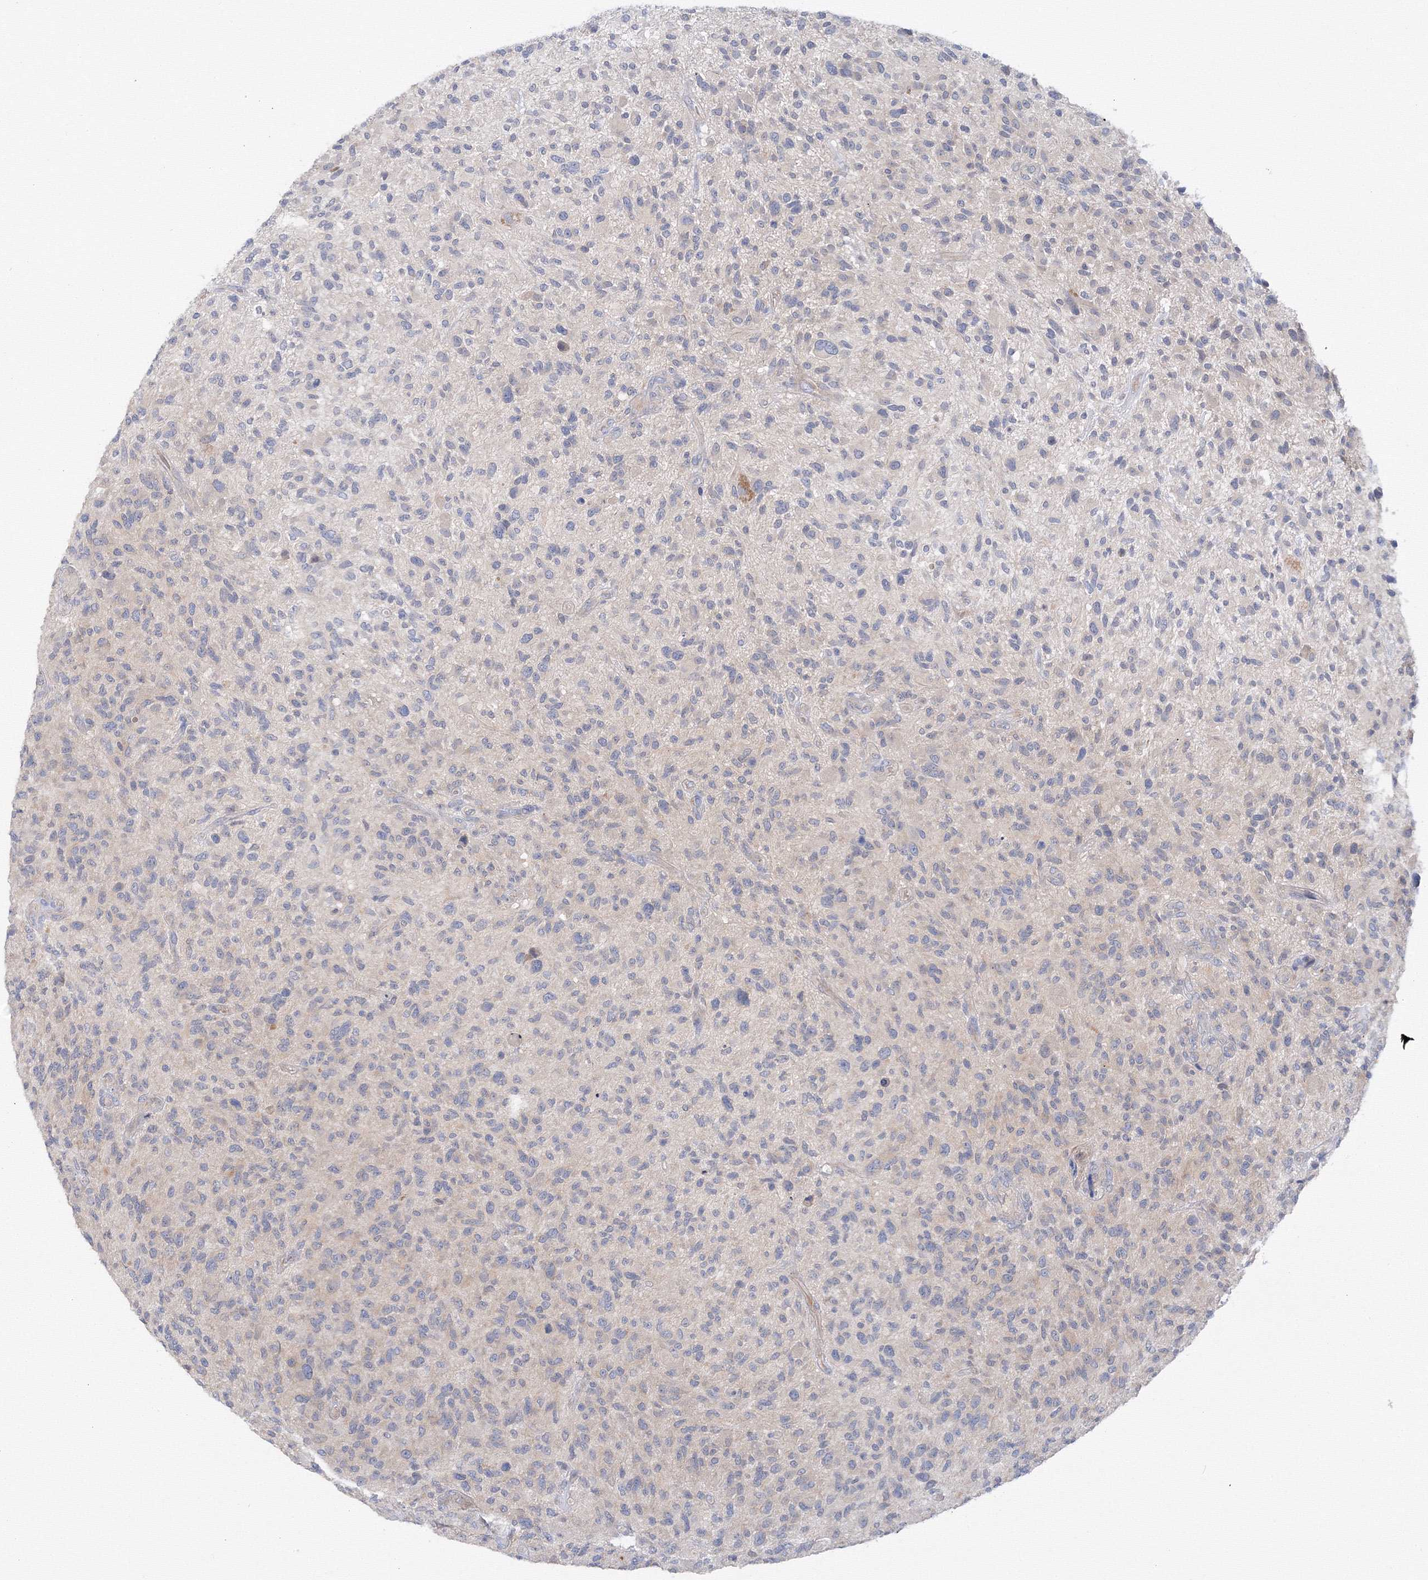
{"staining": {"intensity": "negative", "quantity": "none", "location": "none"}, "tissue": "glioma", "cell_type": "Tumor cells", "image_type": "cancer", "snomed": [{"axis": "morphology", "description": "Glioma, malignant, High grade"}, {"axis": "topography", "description": "Brain"}], "caption": "Malignant high-grade glioma stained for a protein using IHC demonstrates no staining tumor cells.", "gene": "DIS3L2", "patient": {"sex": "male", "age": 47}}